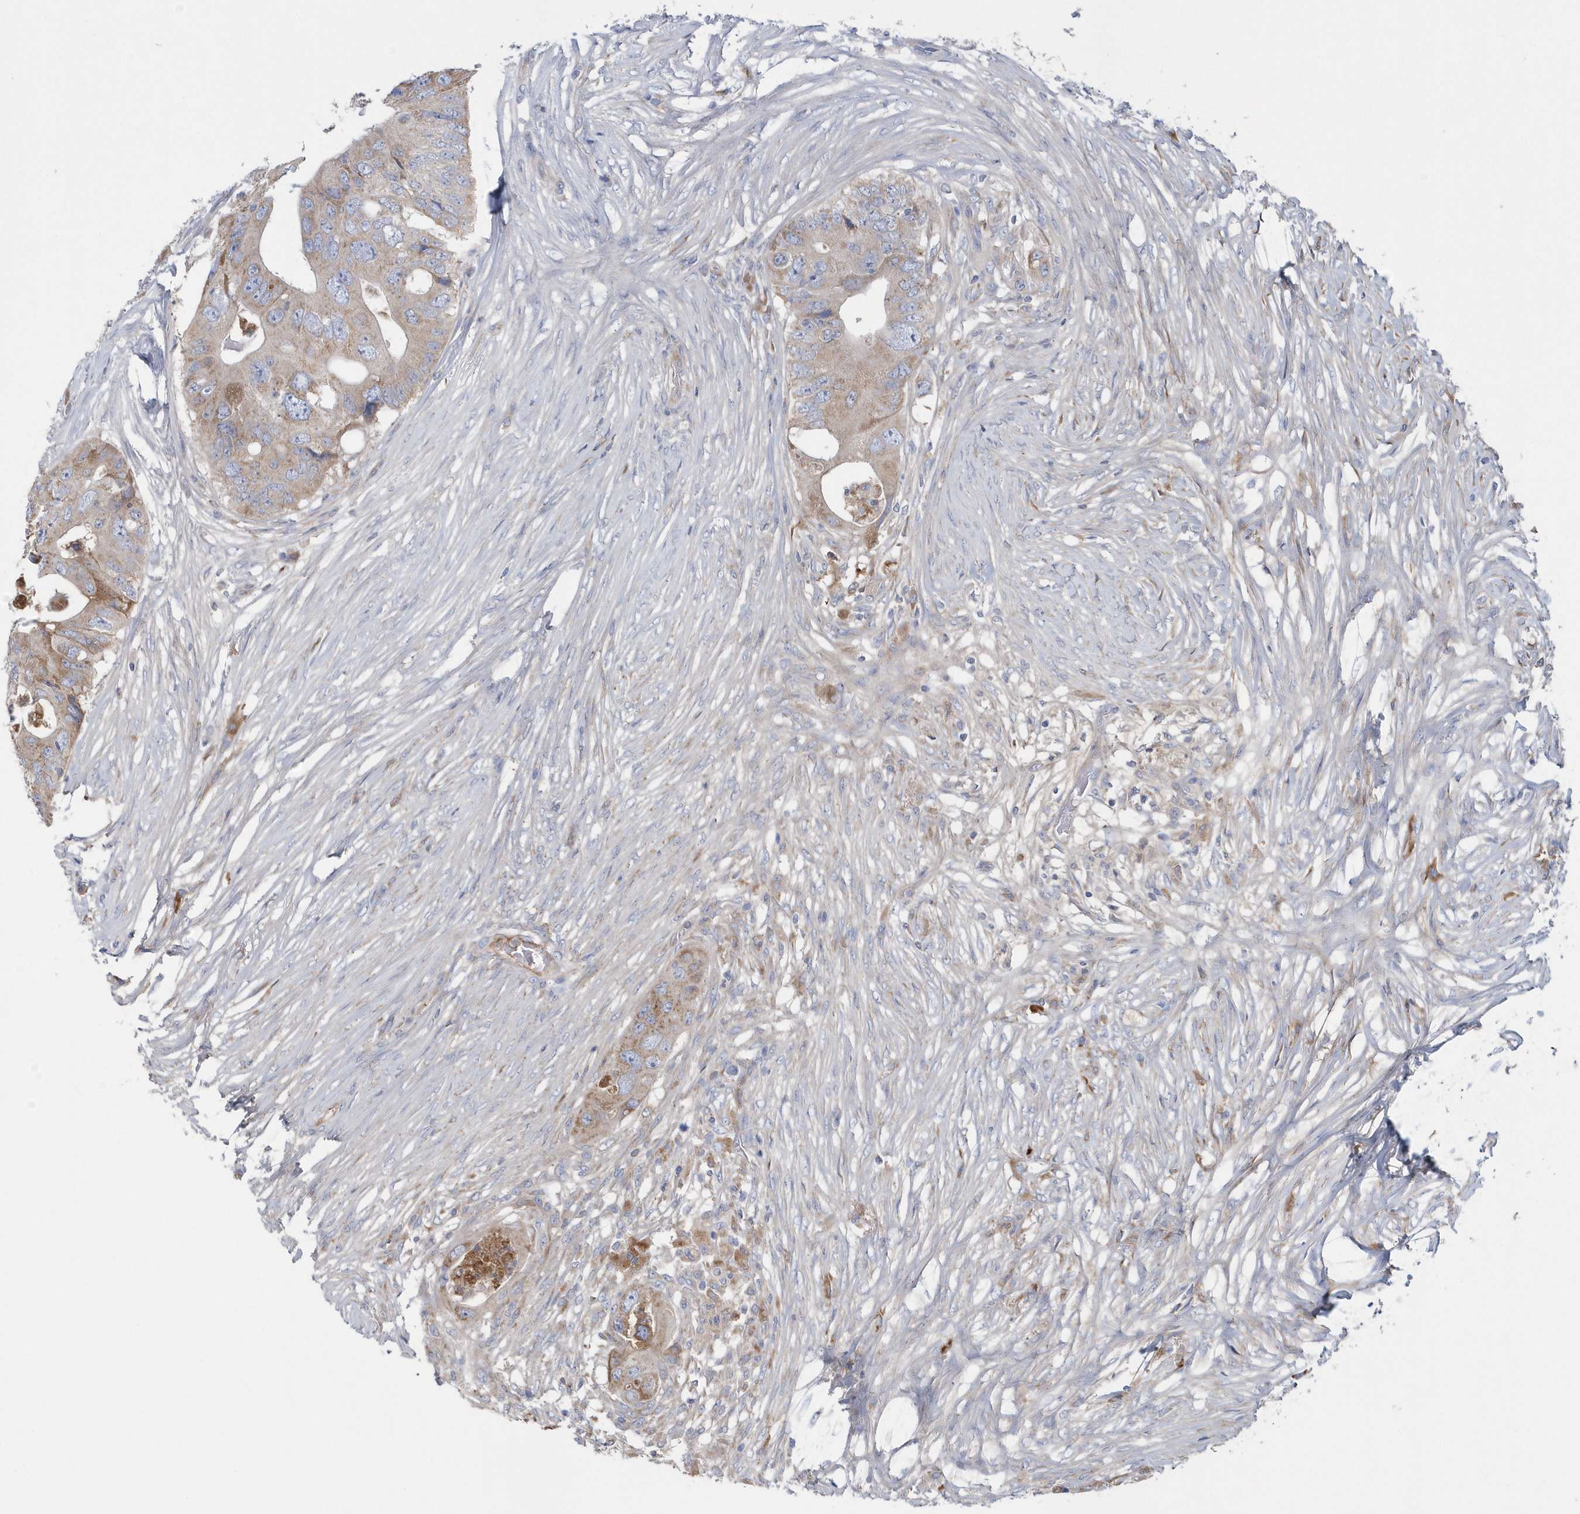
{"staining": {"intensity": "weak", "quantity": "25%-75%", "location": "cytoplasmic/membranous"}, "tissue": "colorectal cancer", "cell_type": "Tumor cells", "image_type": "cancer", "snomed": [{"axis": "morphology", "description": "Adenocarcinoma, NOS"}, {"axis": "topography", "description": "Colon"}], "caption": "This micrograph demonstrates immunohistochemistry (IHC) staining of colorectal cancer (adenocarcinoma), with low weak cytoplasmic/membranous positivity in approximately 25%-75% of tumor cells.", "gene": "SPATA18", "patient": {"sex": "male", "age": 71}}